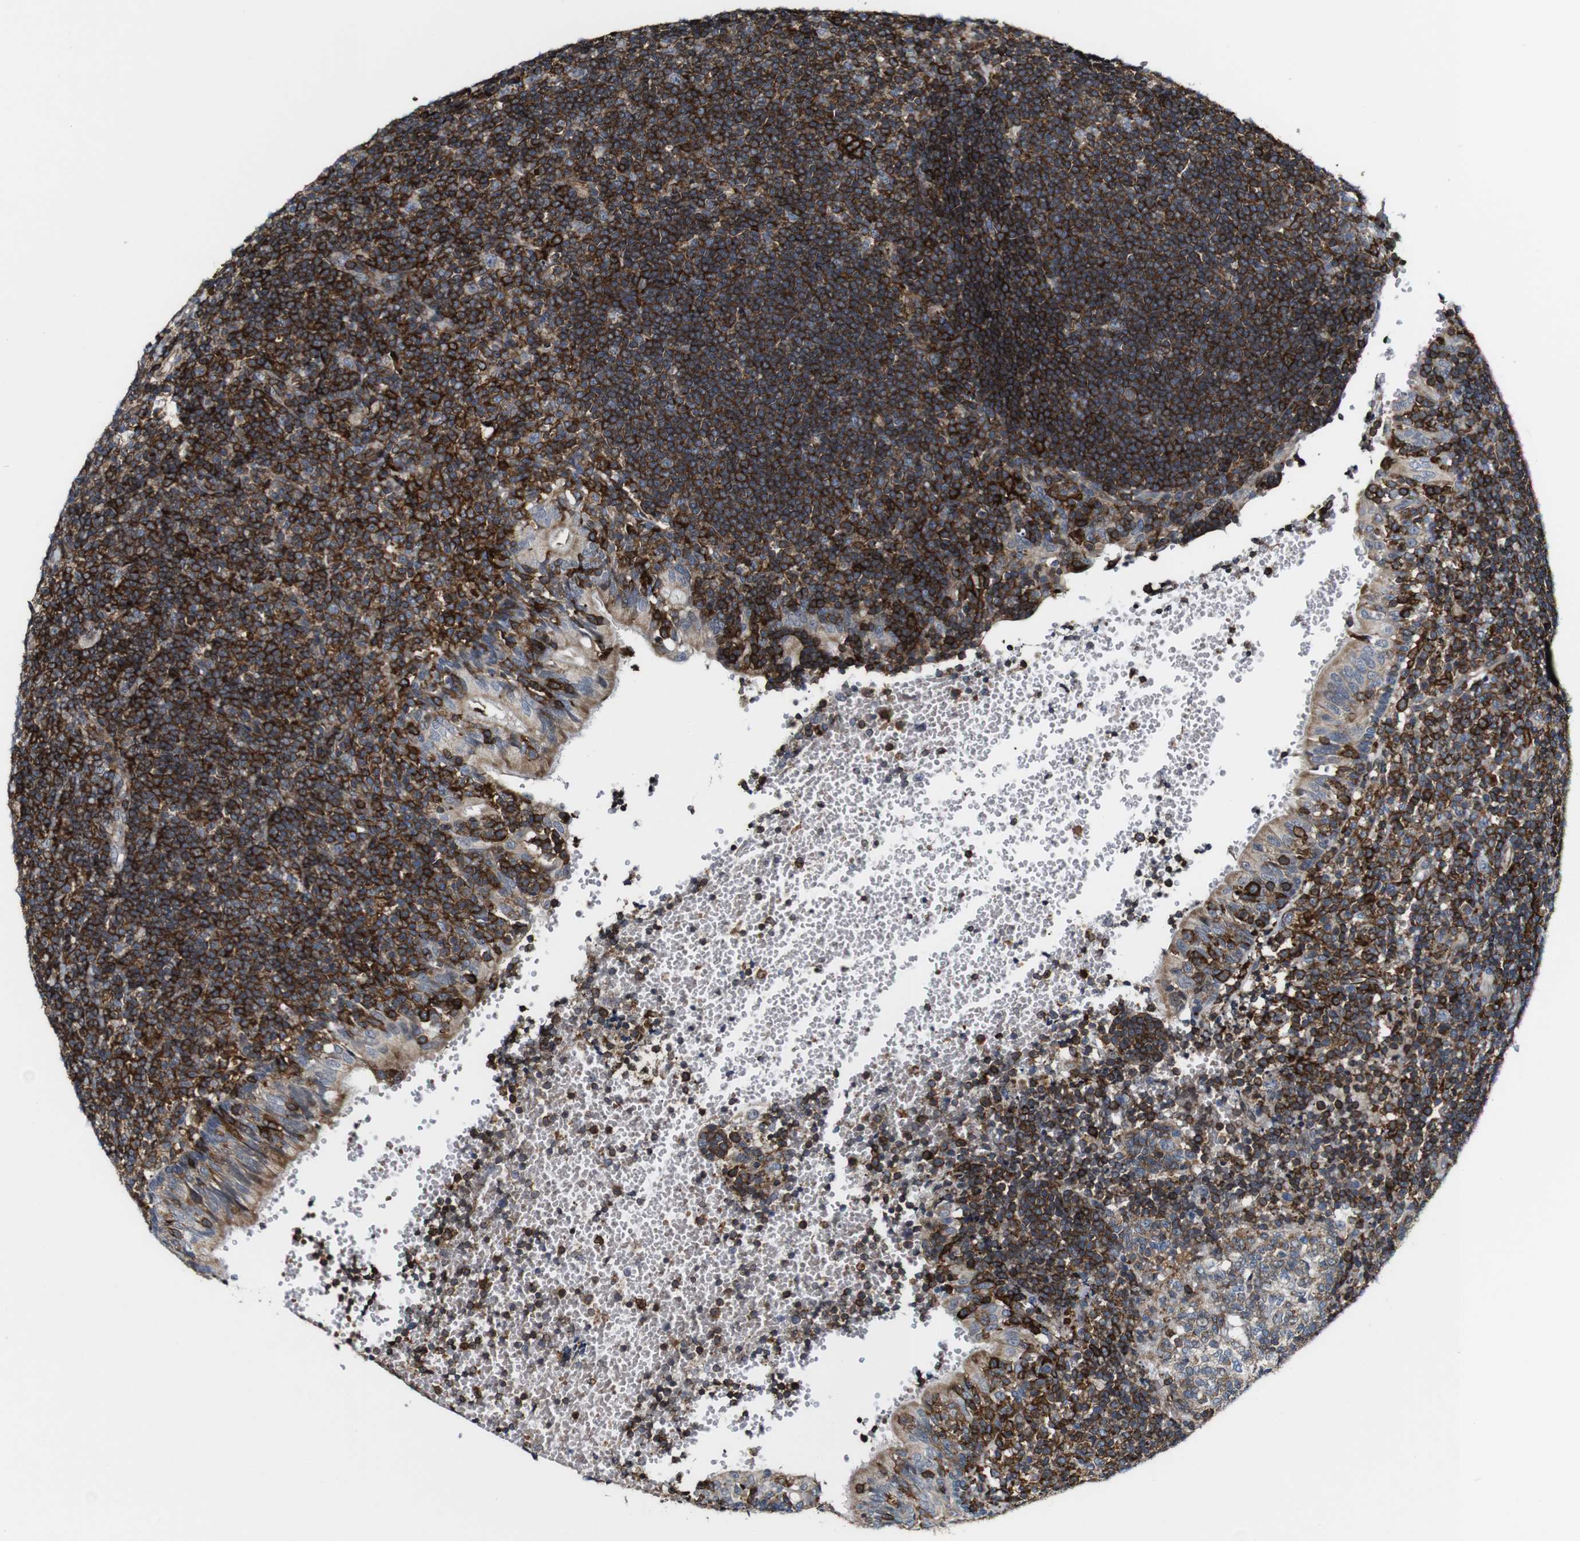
{"staining": {"intensity": "weak", "quantity": ">75%", "location": "cytoplasmic/membranous"}, "tissue": "tonsil", "cell_type": "Germinal center cells", "image_type": "normal", "snomed": [{"axis": "morphology", "description": "Normal tissue, NOS"}, {"axis": "topography", "description": "Tonsil"}], "caption": "The histopathology image reveals immunohistochemical staining of normal tonsil. There is weak cytoplasmic/membranous positivity is identified in about >75% of germinal center cells. (IHC, brightfield microscopy, high magnification).", "gene": "JAK2", "patient": {"sex": "female", "age": 40}}